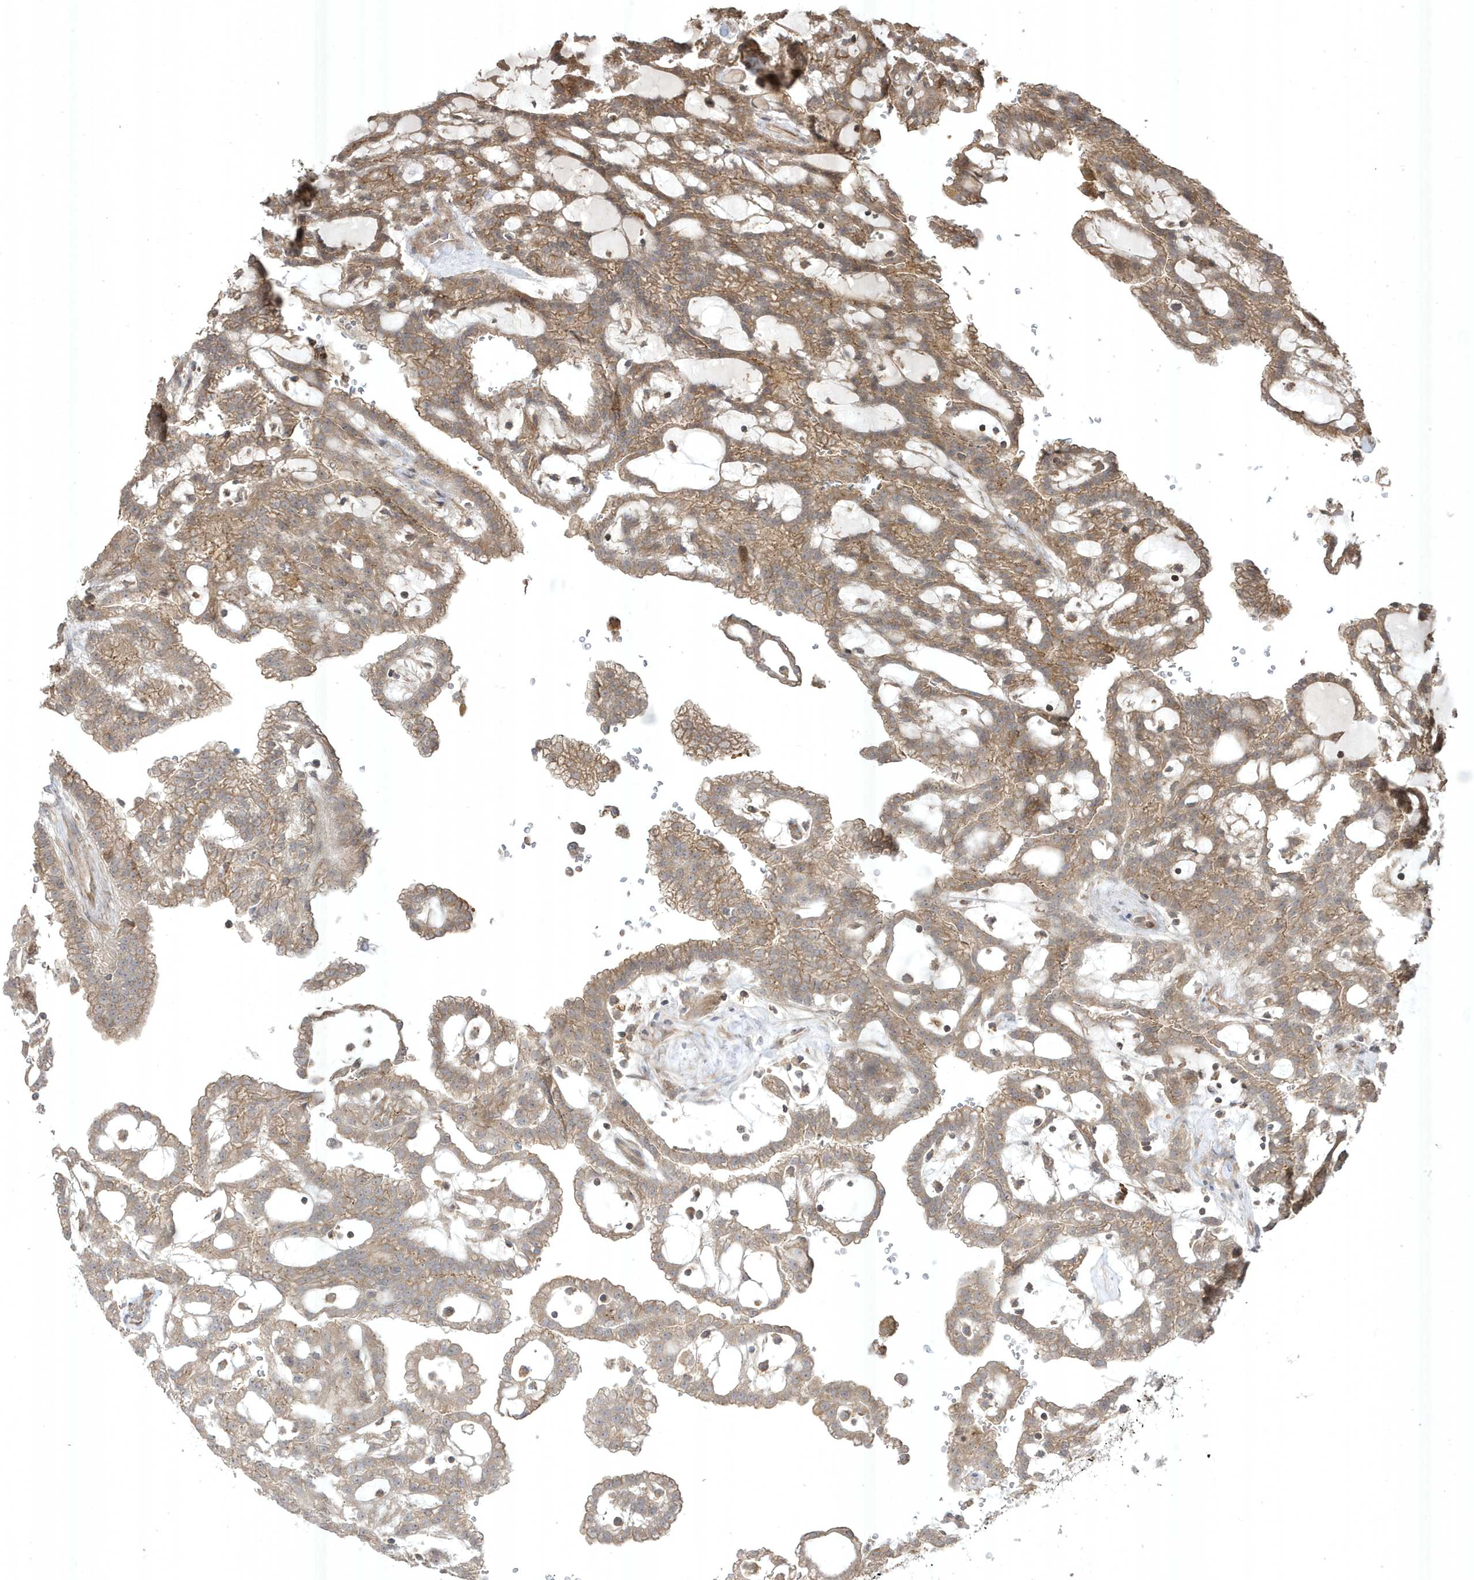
{"staining": {"intensity": "moderate", "quantity": "25%-75%", "location": "cytoplasmic/membranous"}, "tissue": "renal cancer", "cell_type": "Tumor cells", "image_type": "cancer", "snomed": [{"axis": "morphology", "description": "Adenocarcinoma, NOS"}, {"axis": "topography", "description": "Kidney"}], "caption": "Immunohistochemistry (IHC) of adenocarcinoma (renal) reveals medium levels of moderate cytoplasmic/membranous expression in approximately 25%-75% of tumor cells. The staining was performed using DAB (3,3'-diaminobenzidine) to visualize the protein expression in brown, while the nuclei were stained in blue with hematoxylin (Magnification: 20x).", "gene": "CETN3", "patient": {"sex": "male", "age": 63}}